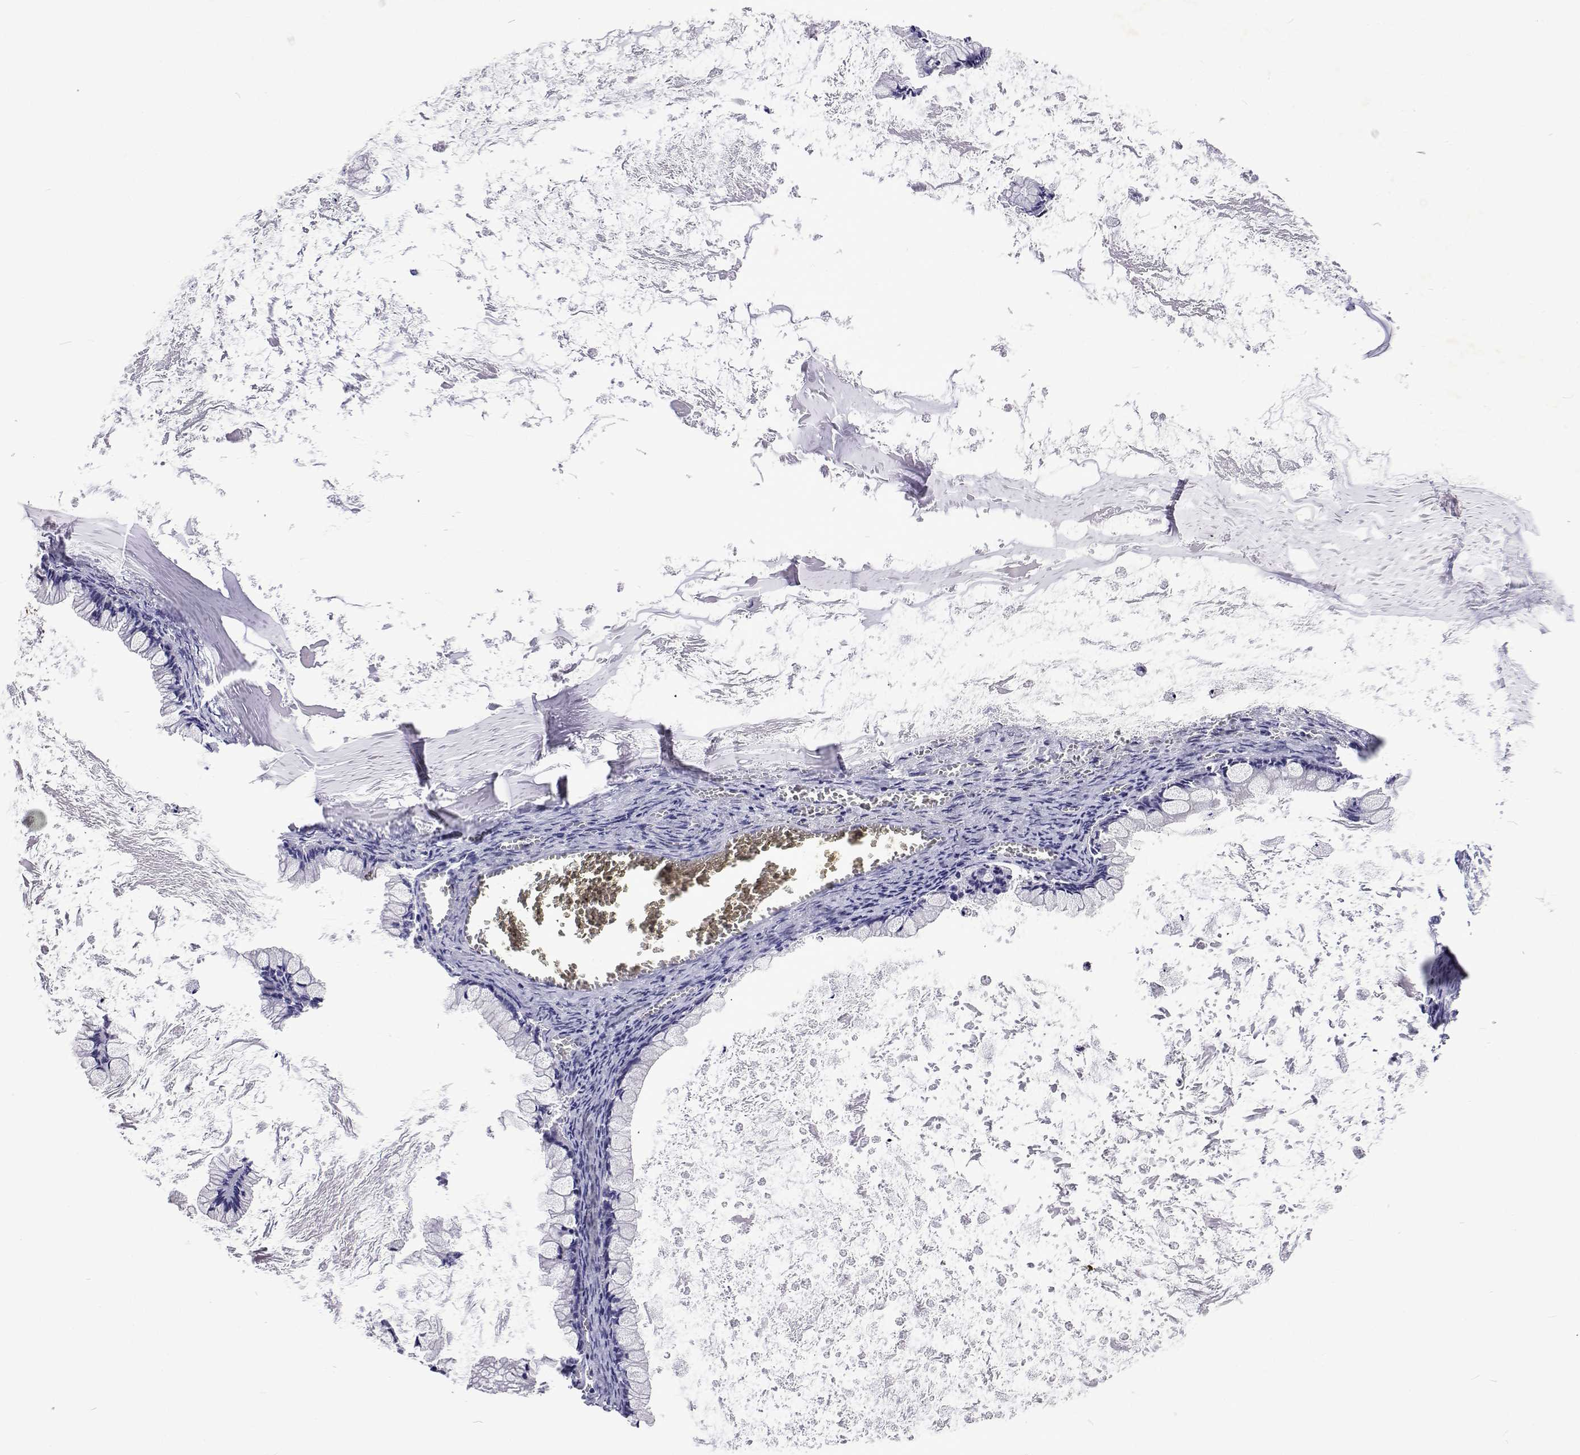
{"staining": {"intensity": "negative", "quantity": "none", "location": "none"}, "tissue": "ovarian cancer", "cell_type": "Tumor cells", "image_type": "cancer", "snomed": [{"axis": "morphology", "description": "Cystadenocarcinoma, mucinous, NOS"}, {"axis": "topography", "description": "Ovary"}], "caption": "This is an immunohistochemistry photomicrograph of human ovarian cancer (mucinous cystadenocarcinoma). There is no positivity in tumor cells.", "gene": "UMODL1", "patient": {"sex": "female", "age": 67}}